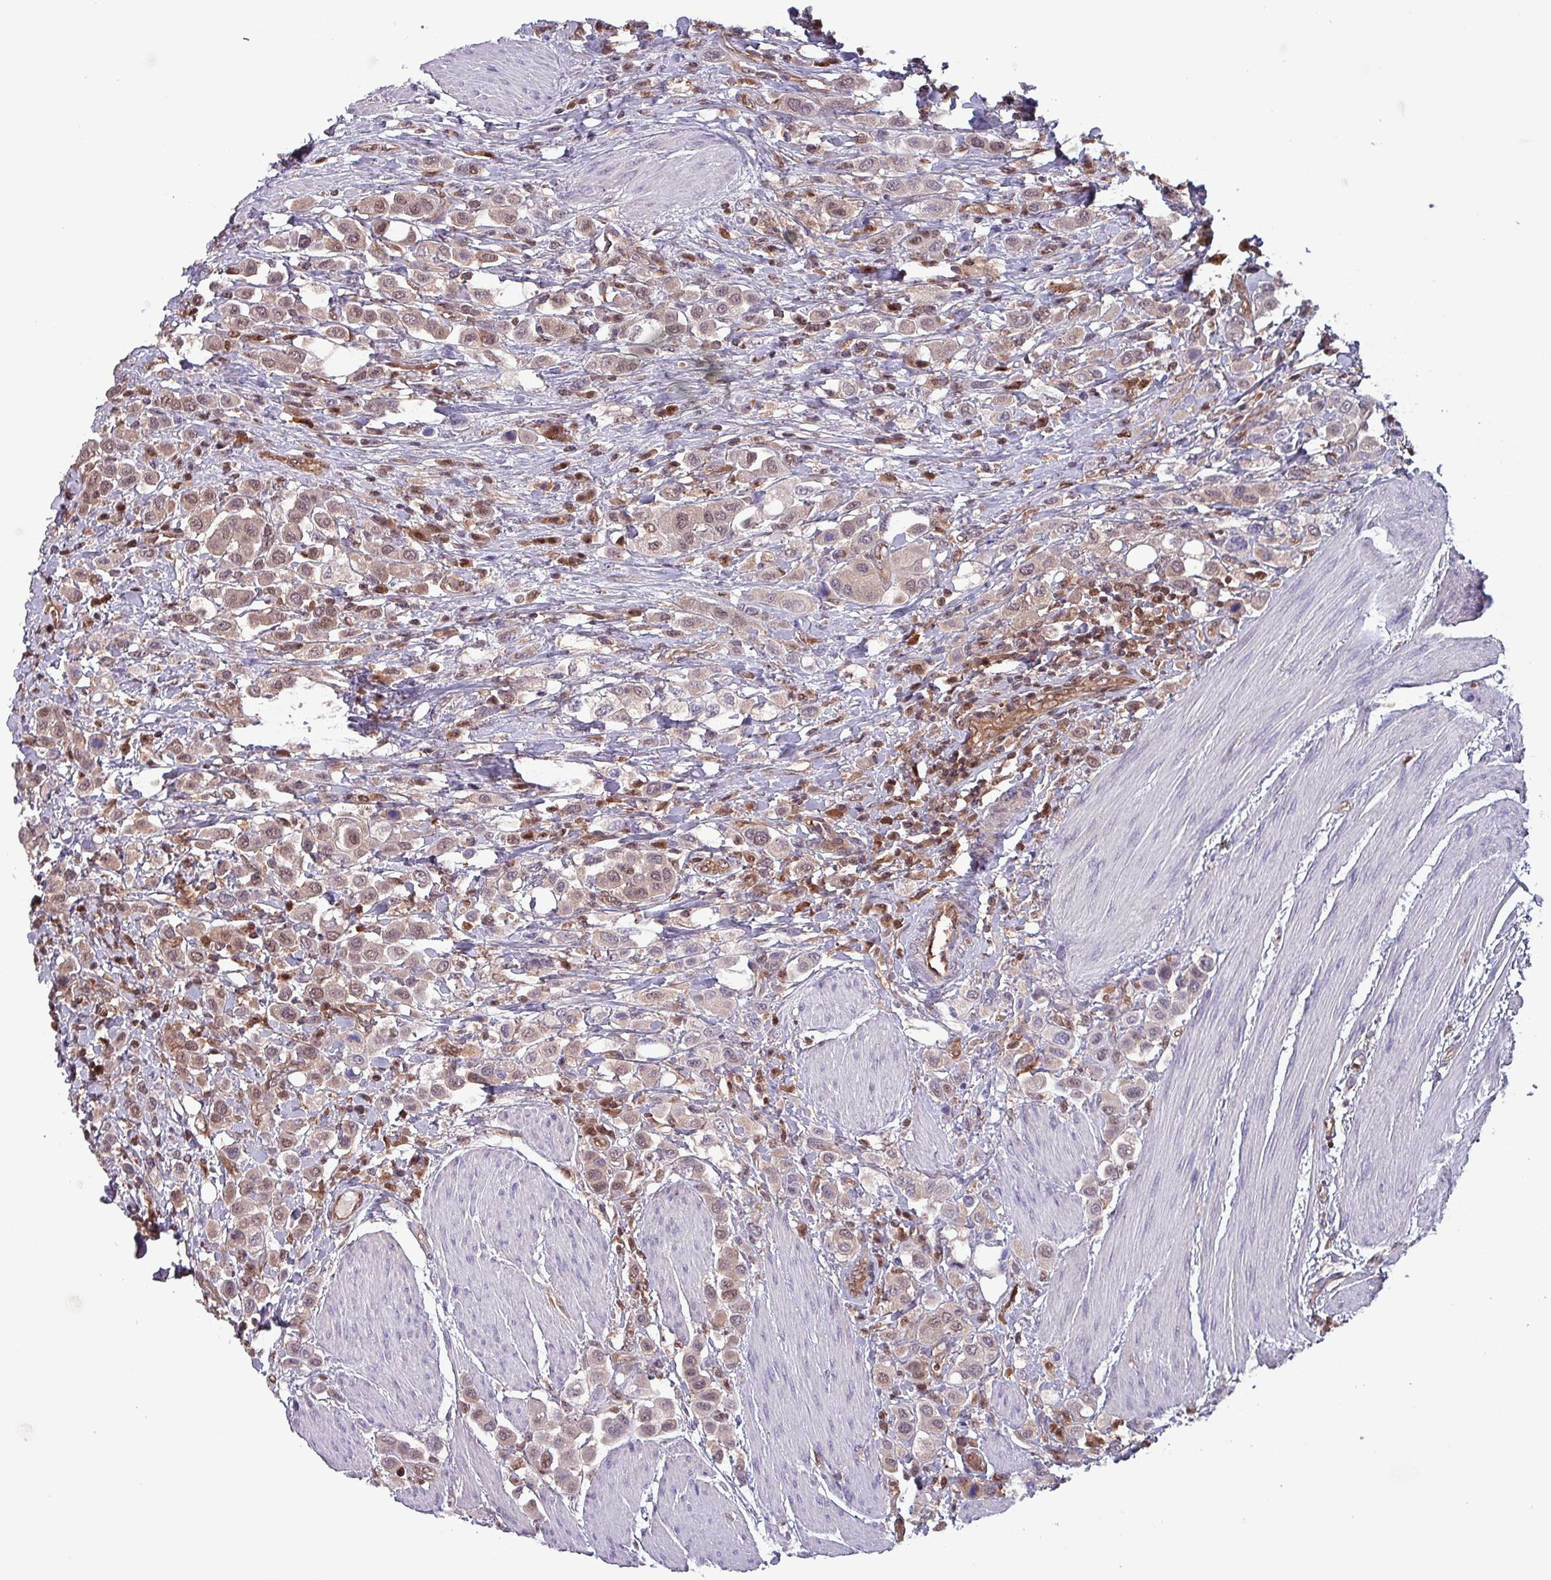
{"staining": {"intensity": "weak", "quantity": "25%-75%", "location": "cytoplasmic/membranous,nuclear"}, "tissue": "urothelial cancer", "cell_type": "Tumor cells", "image_type": "cancer", "snomed": [{"axis": "morphology", "description": "Urothelial carcinoma, High grade"}, {"axis": "topography", "description": "Urinary bladder"}], "caption": "IHC micrograph of human urothelial cancer stained for a protein (brown), which displays low levels of weak cytoplasmic/membranous and nuclear expression in about 25%-75% of tumor cells.", "gene": "PSMB8", "patient": {"sex": "male", "age": 50}}